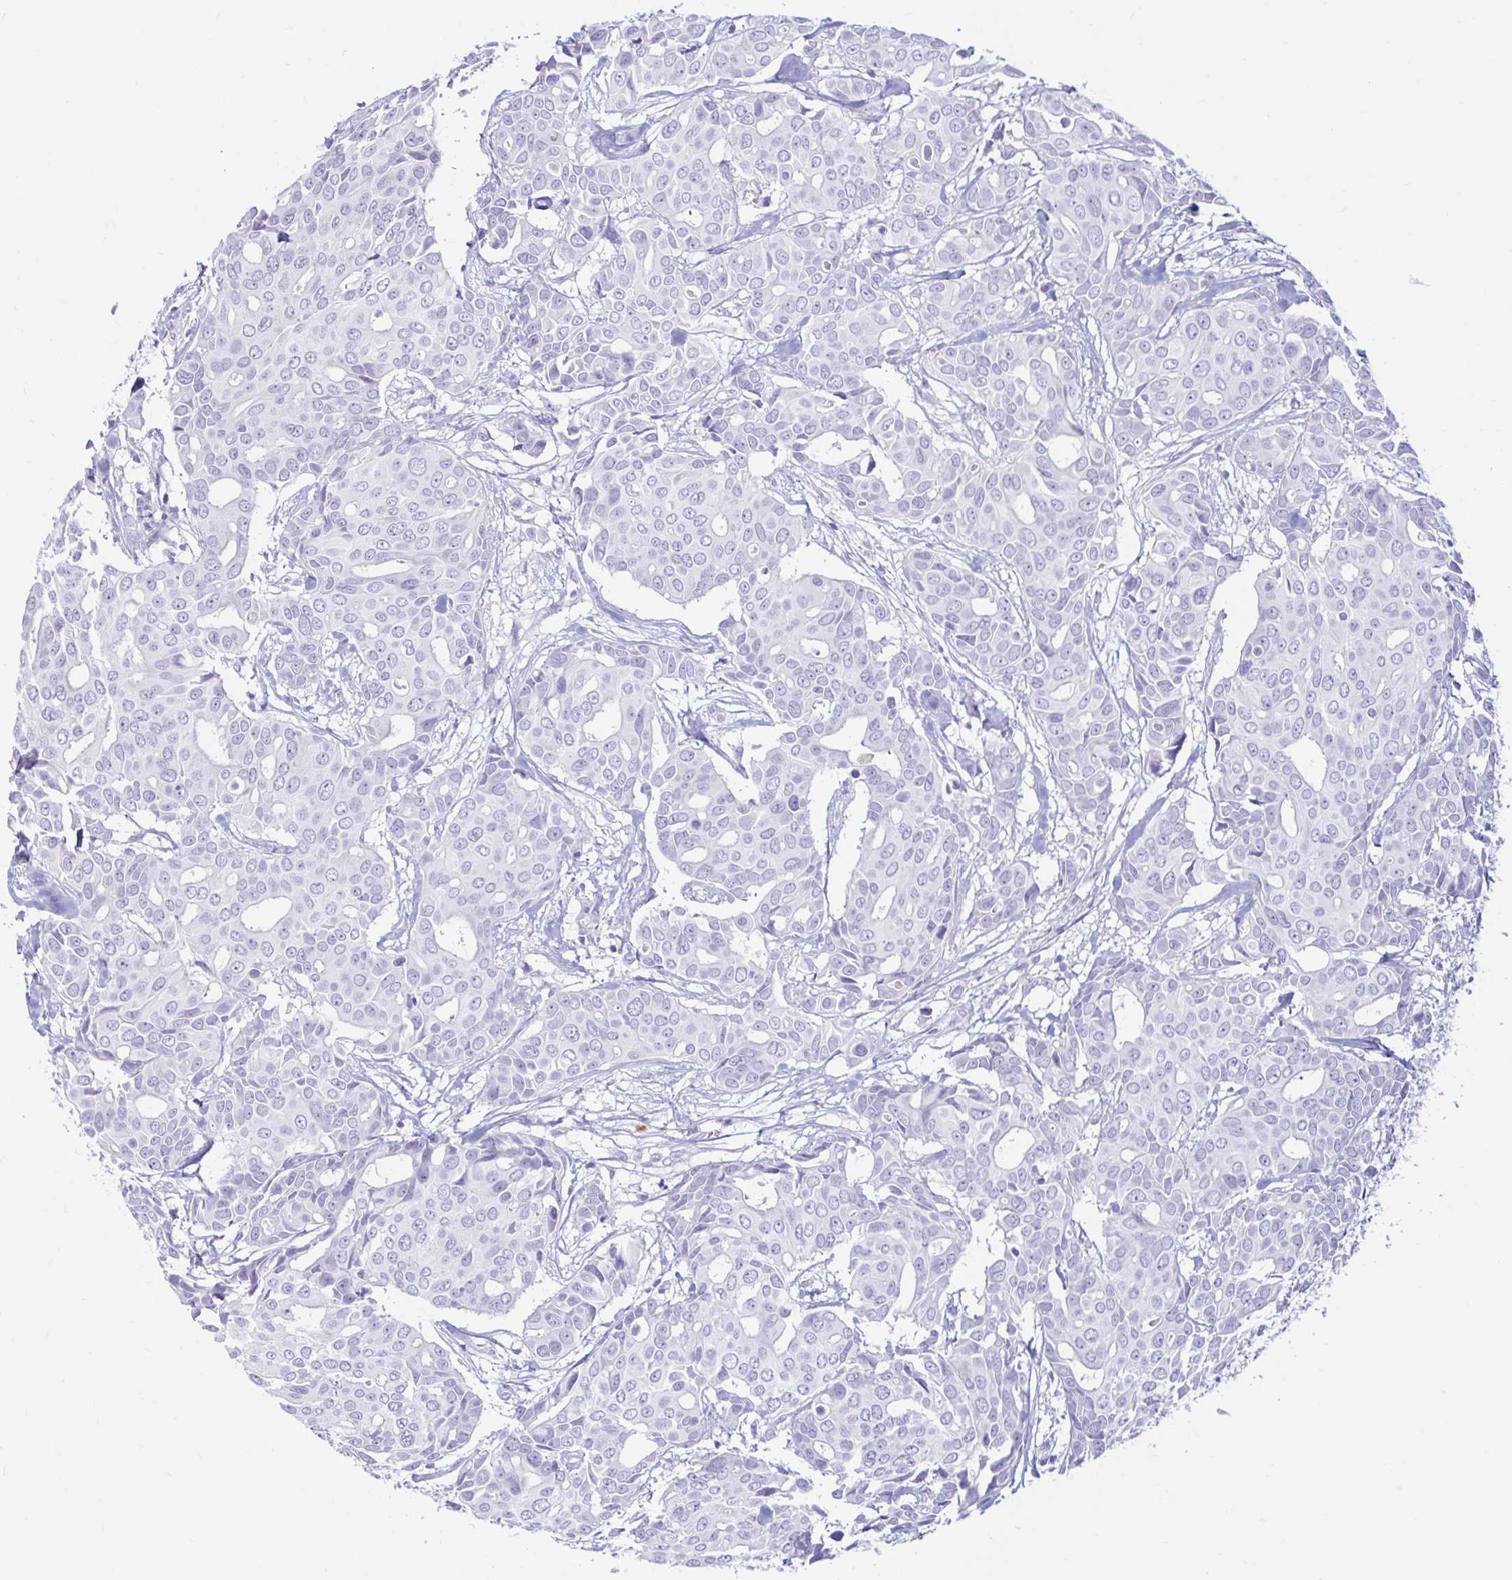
{"staining": {"intensity": "negative", "quantity": "none", "location": "none"}, "tissue": "breast cancer", "cell_type": "Tumor cells", "image_type": "cancer", "snomed": [{"axis": "morphology", "description": "Duct carcinoma"}, {"axis": "topography", "description": "Breast"}], "caption": "This is an IHC image of human intraductal carcinoma (breast). There is no positivity in tumor cells.", "gene": "ERICH6", "patient": {"sex": "female", "age": 54}}